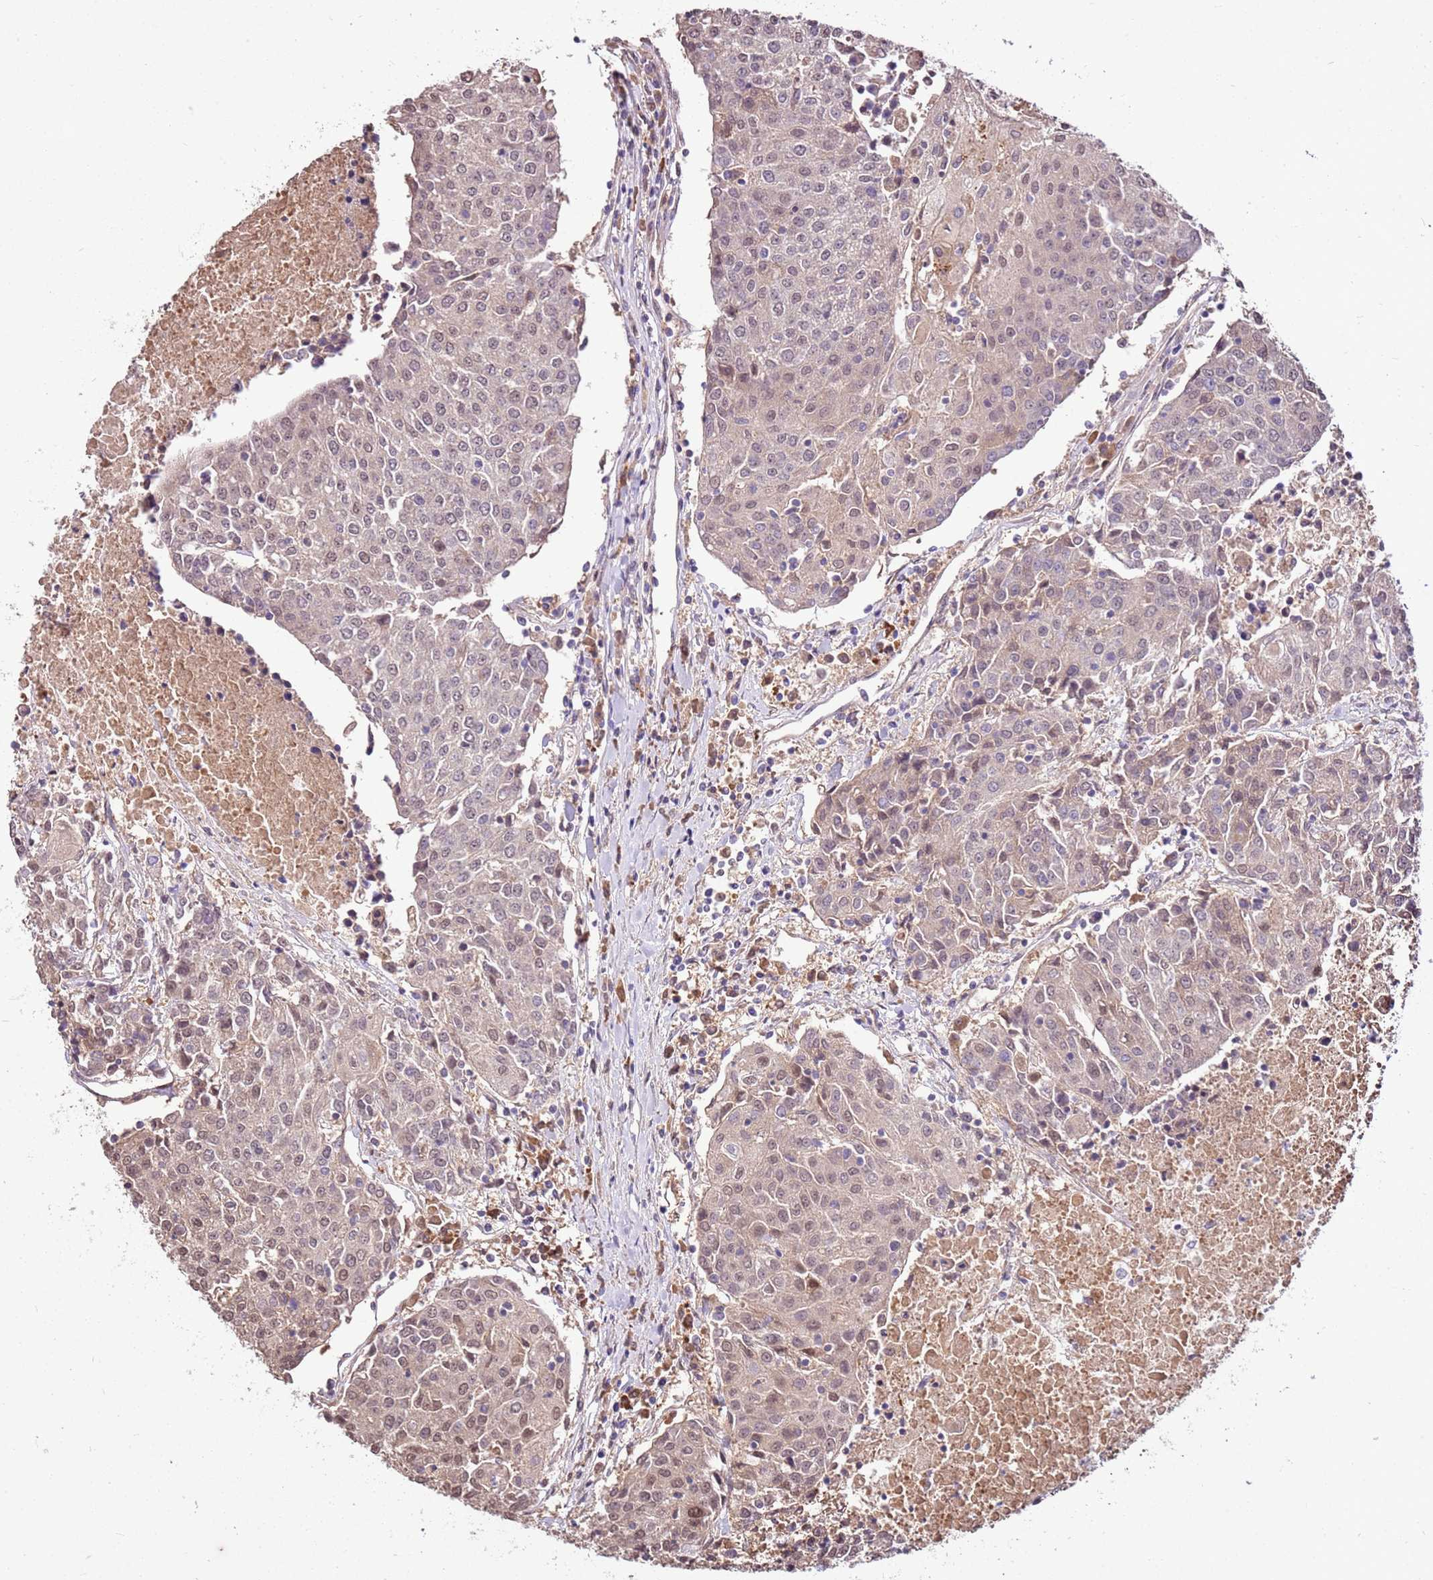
{"staining": {"intensity": "weak", "quantity": "<25%", "location": "nuclear"}, "tissue": "urothelial cancer", "cell_type": "Tumor cells", "image_type": "cancer", "snomed": [{"axis": "morphology", "description": "Urothelial carcinoma, High grade"}, {"axis": "topography", "description": "Urinary bladder"}], "caption": "IHC of human urothelial cancer exhibits no positivity in tumor cells.", "gene": "BBS5", "patient": {"sex": "female", "age": 85}}